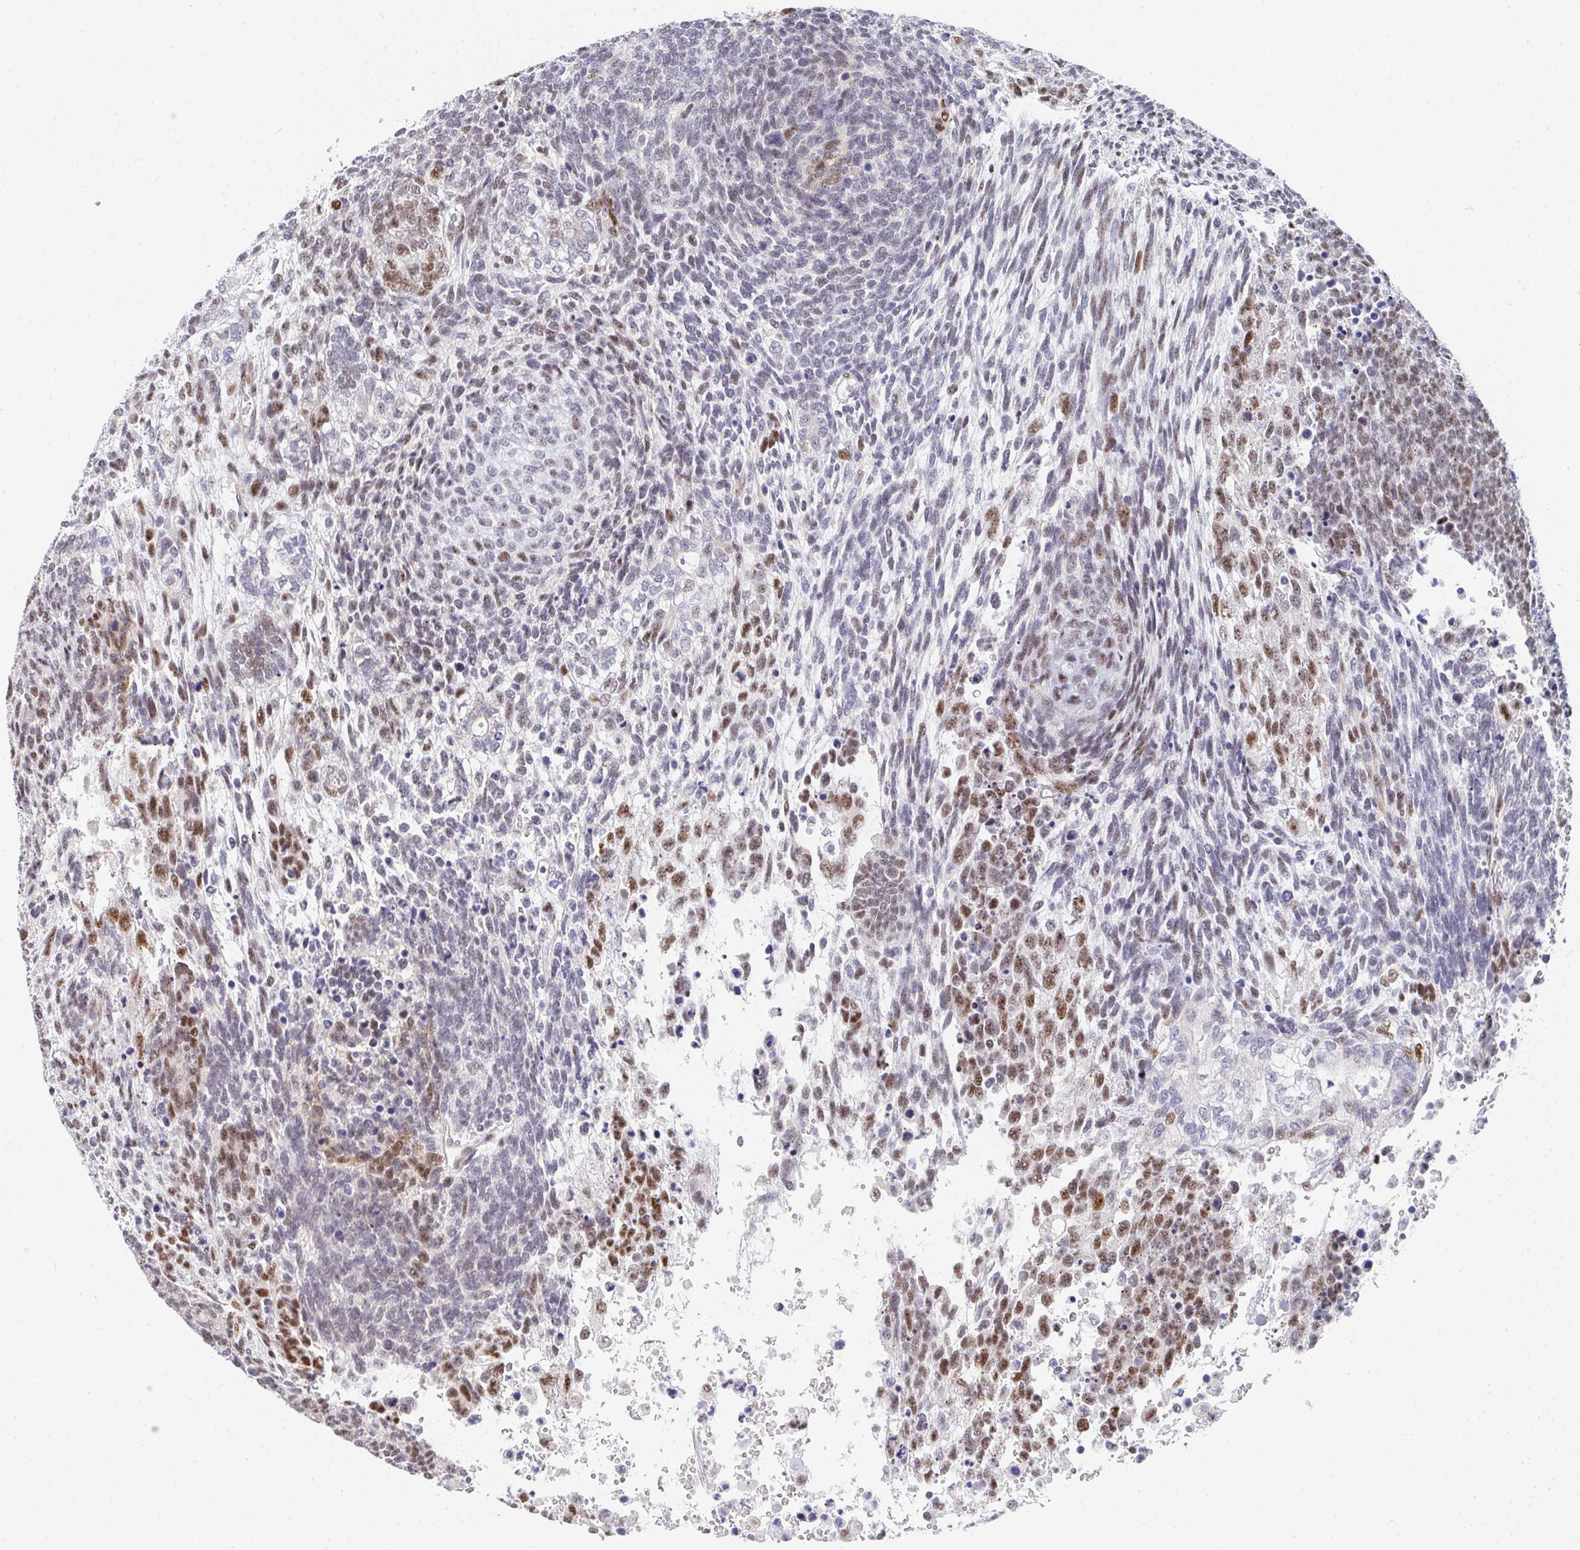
{"staining": {"intensity": "moderate", "quantity": "25%-75%", "location": "nuclear"}, "tissue": "testis cancer", "cell_type": "Tumor cells", "image_type": "cancer", "snomed": [{"axis": "morphology", "description": "Carcinoma, Embryonal, NOS"}, {"axis": "topography", "description": "Testis"}], "caption": "Testis cancer (embryonal carcinoma) stained with a protein marker exhibits moderate staining in tumor cells.", "gene": "ZIC3", "patient": {"sex": "male", "age": 23}}